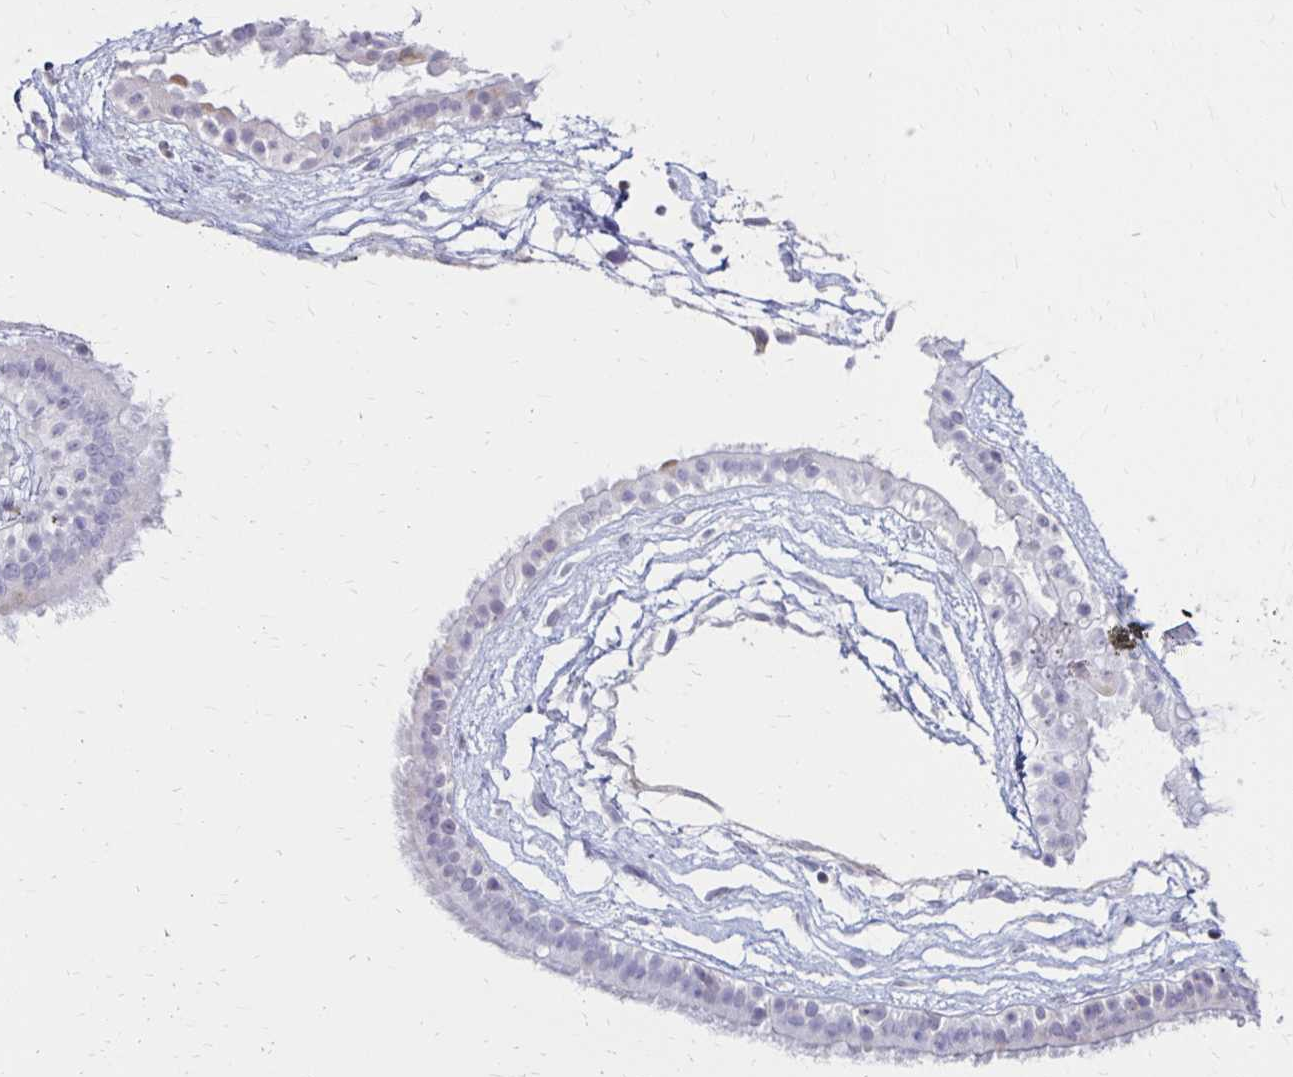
{"staining": {"intensity": "negative", "quantity": "none", "location": "none"}, "tissue": "nasopharynx", "cell_type": "Respiratory epithelial cells", "image_type": "normal", "snomed": [{"axis": "morphology", "description": "Normal tissue, NOS"}, {"axis": "topography", "description": "Nasopharynx"}], "caption": "This is a micrograph of immunohistochemistry staining of benign nasopharynx, which shows no positivity in respiratory epithelial cells.", "gene": "CCL21", "patient": {"sex": "male", "age": 24}}